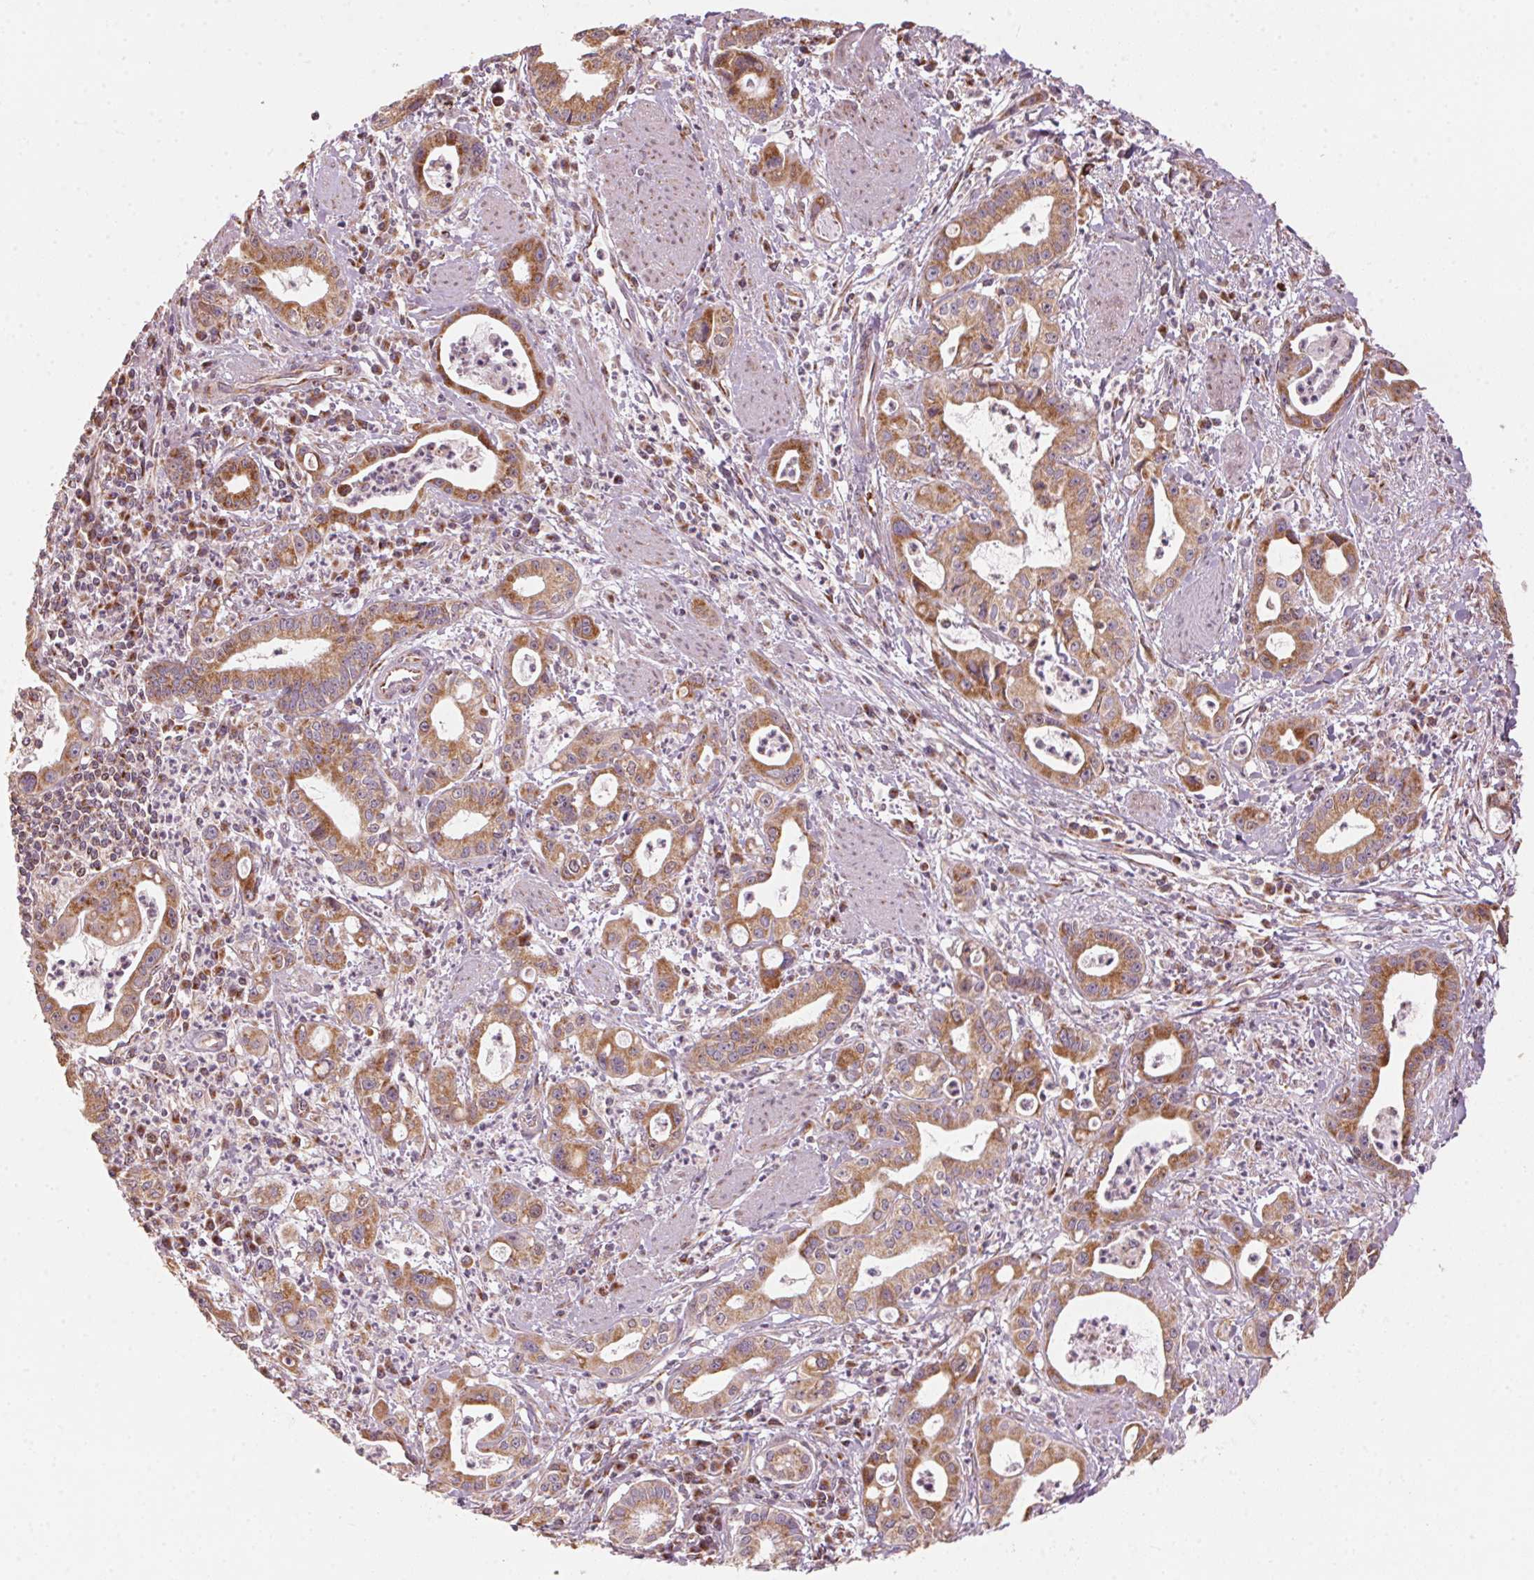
{"staining": {"intensity": "moderate", "quantity": ">75%", "location": "cytoplasmic/membranous"}, "tissue": "pancreatic cancer", "cell_type": "Tumor cells", "image_type": "cancer", "snomed": [{"axis": "morphology", "description": "Adenocarcinoma, NOS"}, {"axis": "topography", "description": "Pancreas"}], "caption": "Tumor cells show medium levels of moderate cytoplasmic/membranous staining in about >75% of cells in human adenocarcinoma (pancreatic).", "gene": "TOMM70", "patient": {"sex": "male", "age": 72}}